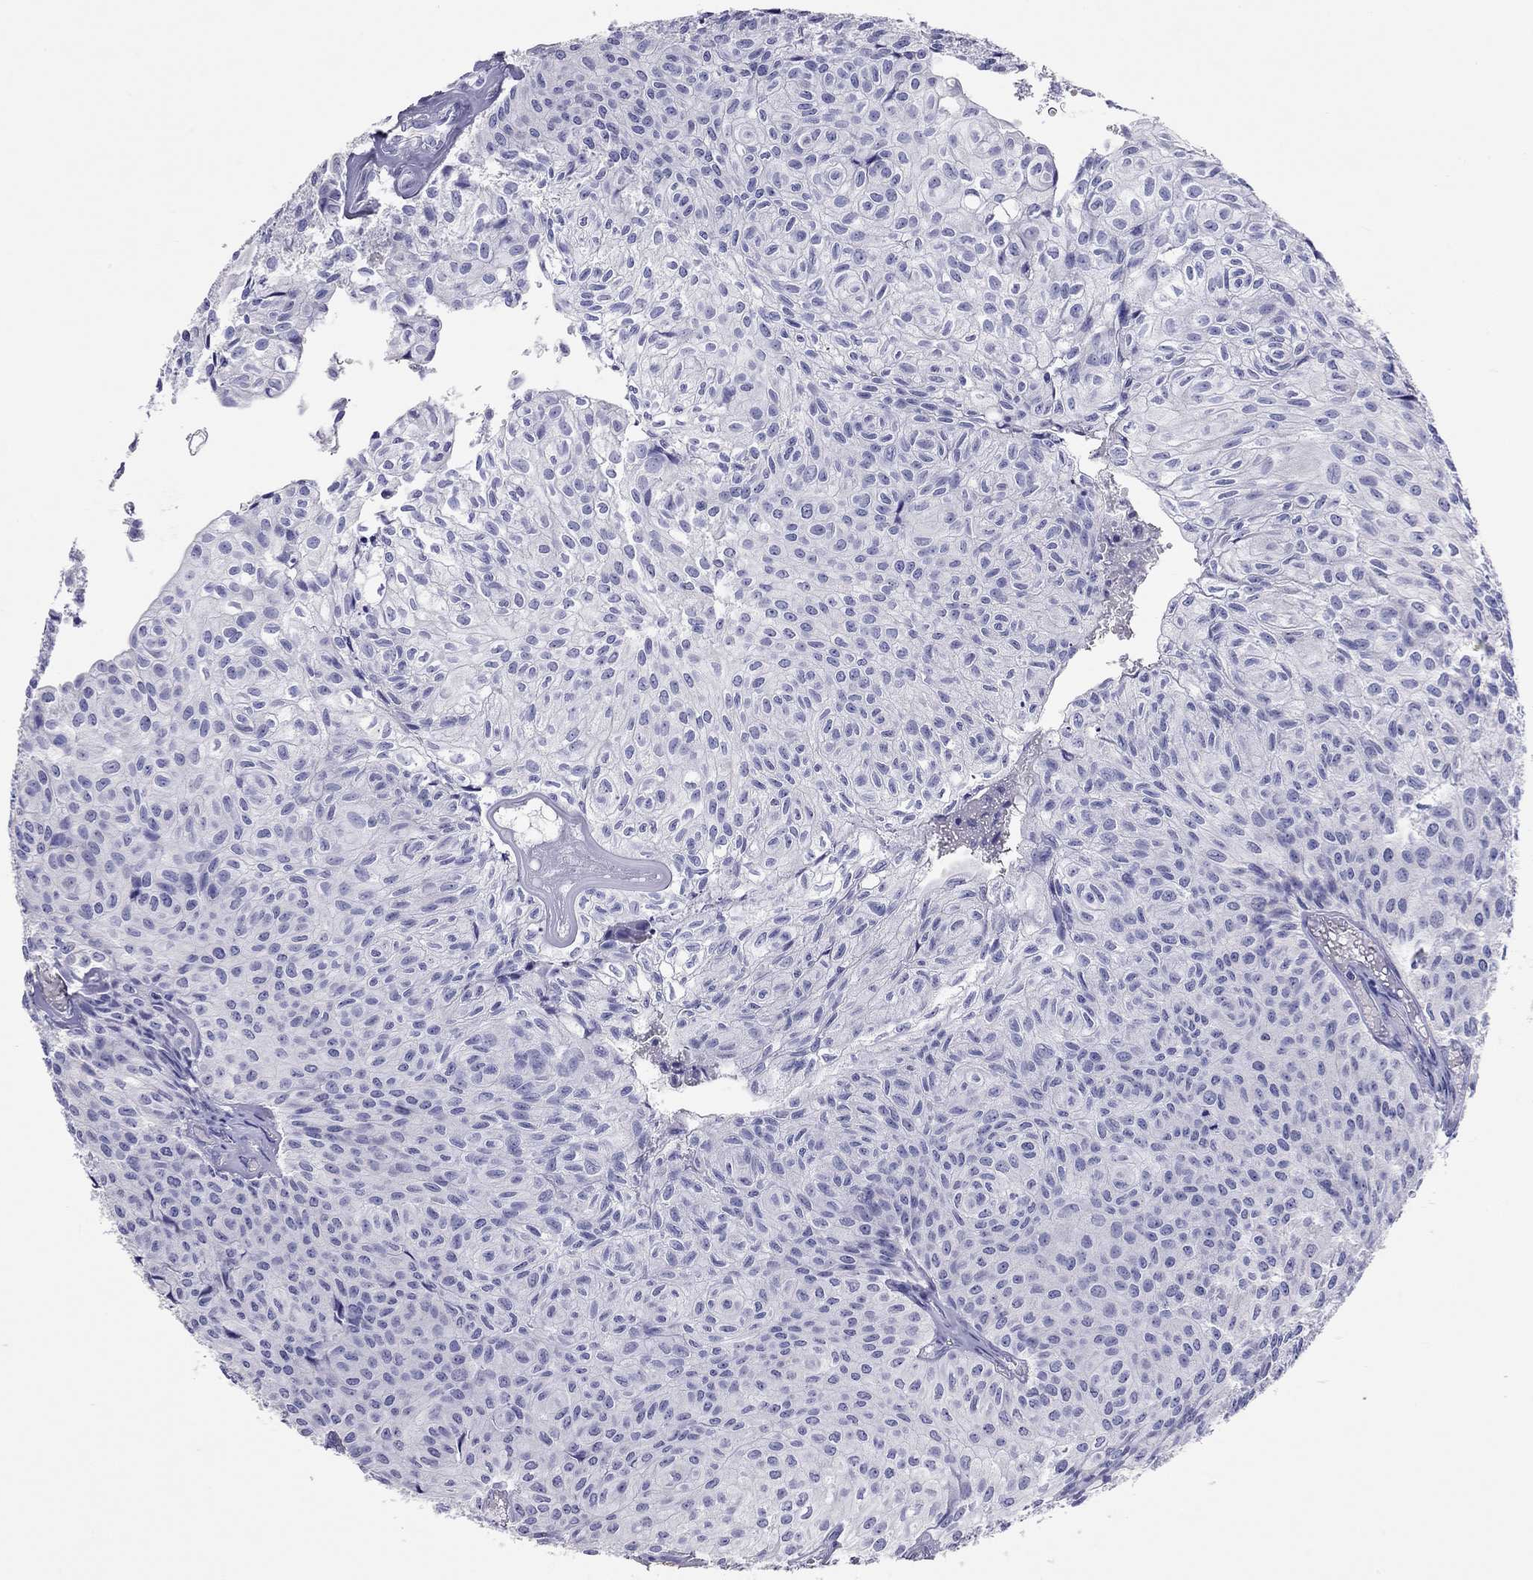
{"staining": {"intensity": "negative", "quantity": "none", "location": "none"}, "tissue": "urothelial cancer", "cell_type": "Tumor cells", "image_type": "cancer", "snomed": [{"axis": "morphology", "description": "Urothelial carcinoma, Low grade"}, {"axis": "topography", "description": "Urinary bladder"}], "caption": "High magnification brightfield microscopy of low-grade urothelial carcinoma stained with DAB (brown) and counterstained with hematoxylin (blue): tumor cells show no significant positivity. Brightfield microscopy of immunohistochemistry stained with DAB (brown) and hematoxylin (blue), captured at high magnification.", "gene": "CALHM1", "patient": {"sex": "male", "age": 89}}